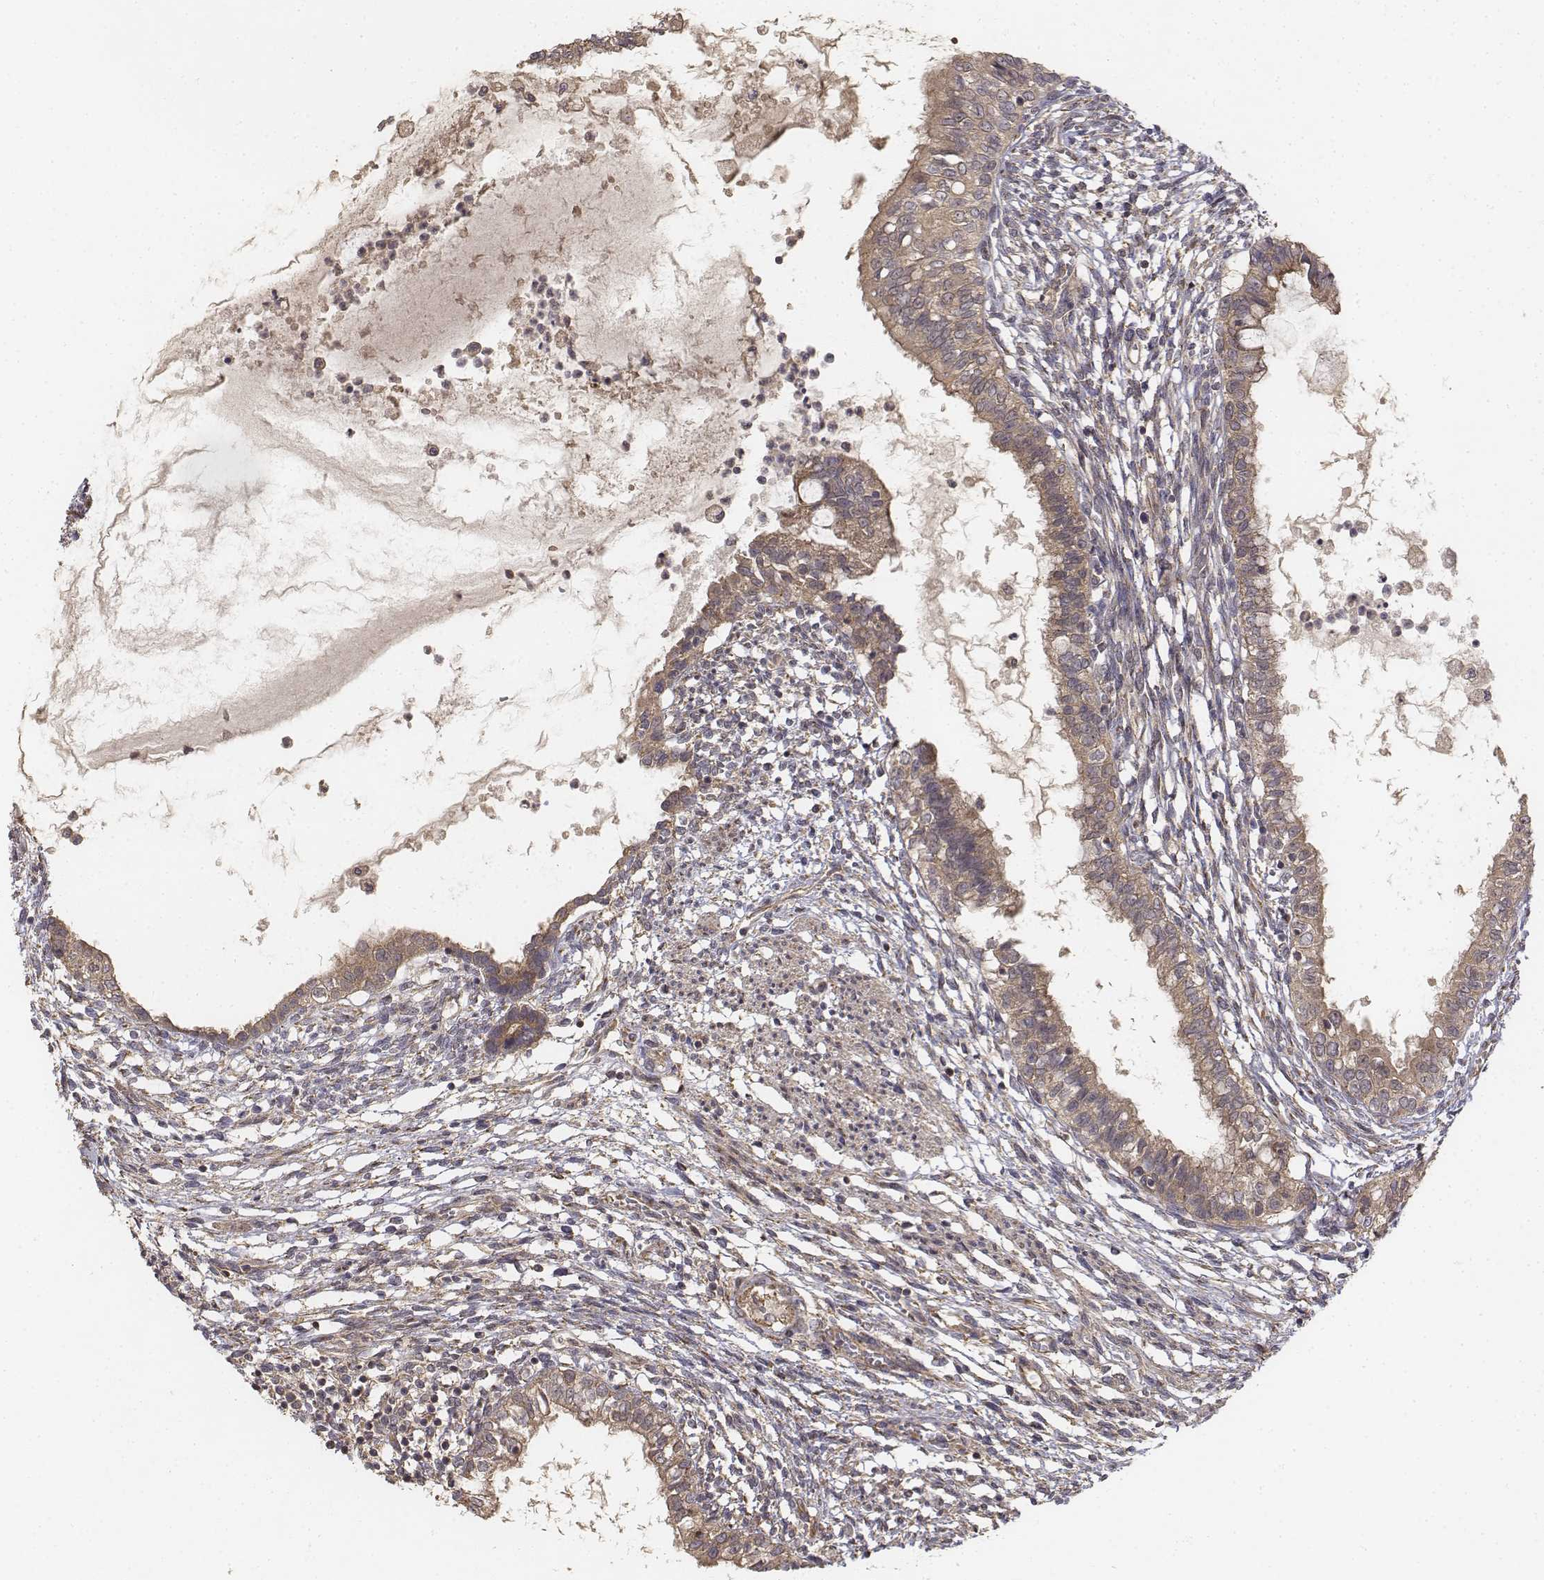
{"staining": {"intensity": "moderate", "quantity": ">75%", "location": "cytoplasmic/membranous"}, "tissue": "testis cancer", "cell_type": "Tumor cells", "image_type": "cancer", "snomed": [{"axis": "morphology", "description": "Carcinoma, Embryonal, NOS"}, {"axis": "topography", "description": "Testis"}], "caption": "A medium amount of moderate cytoplasmic/membranous positivity is present in approximately >75% of tumor cells in embryonal carcinoma (testis) tissue.", "gene": "FBXO21", "patient": {"sex": "male", "age": 37}}